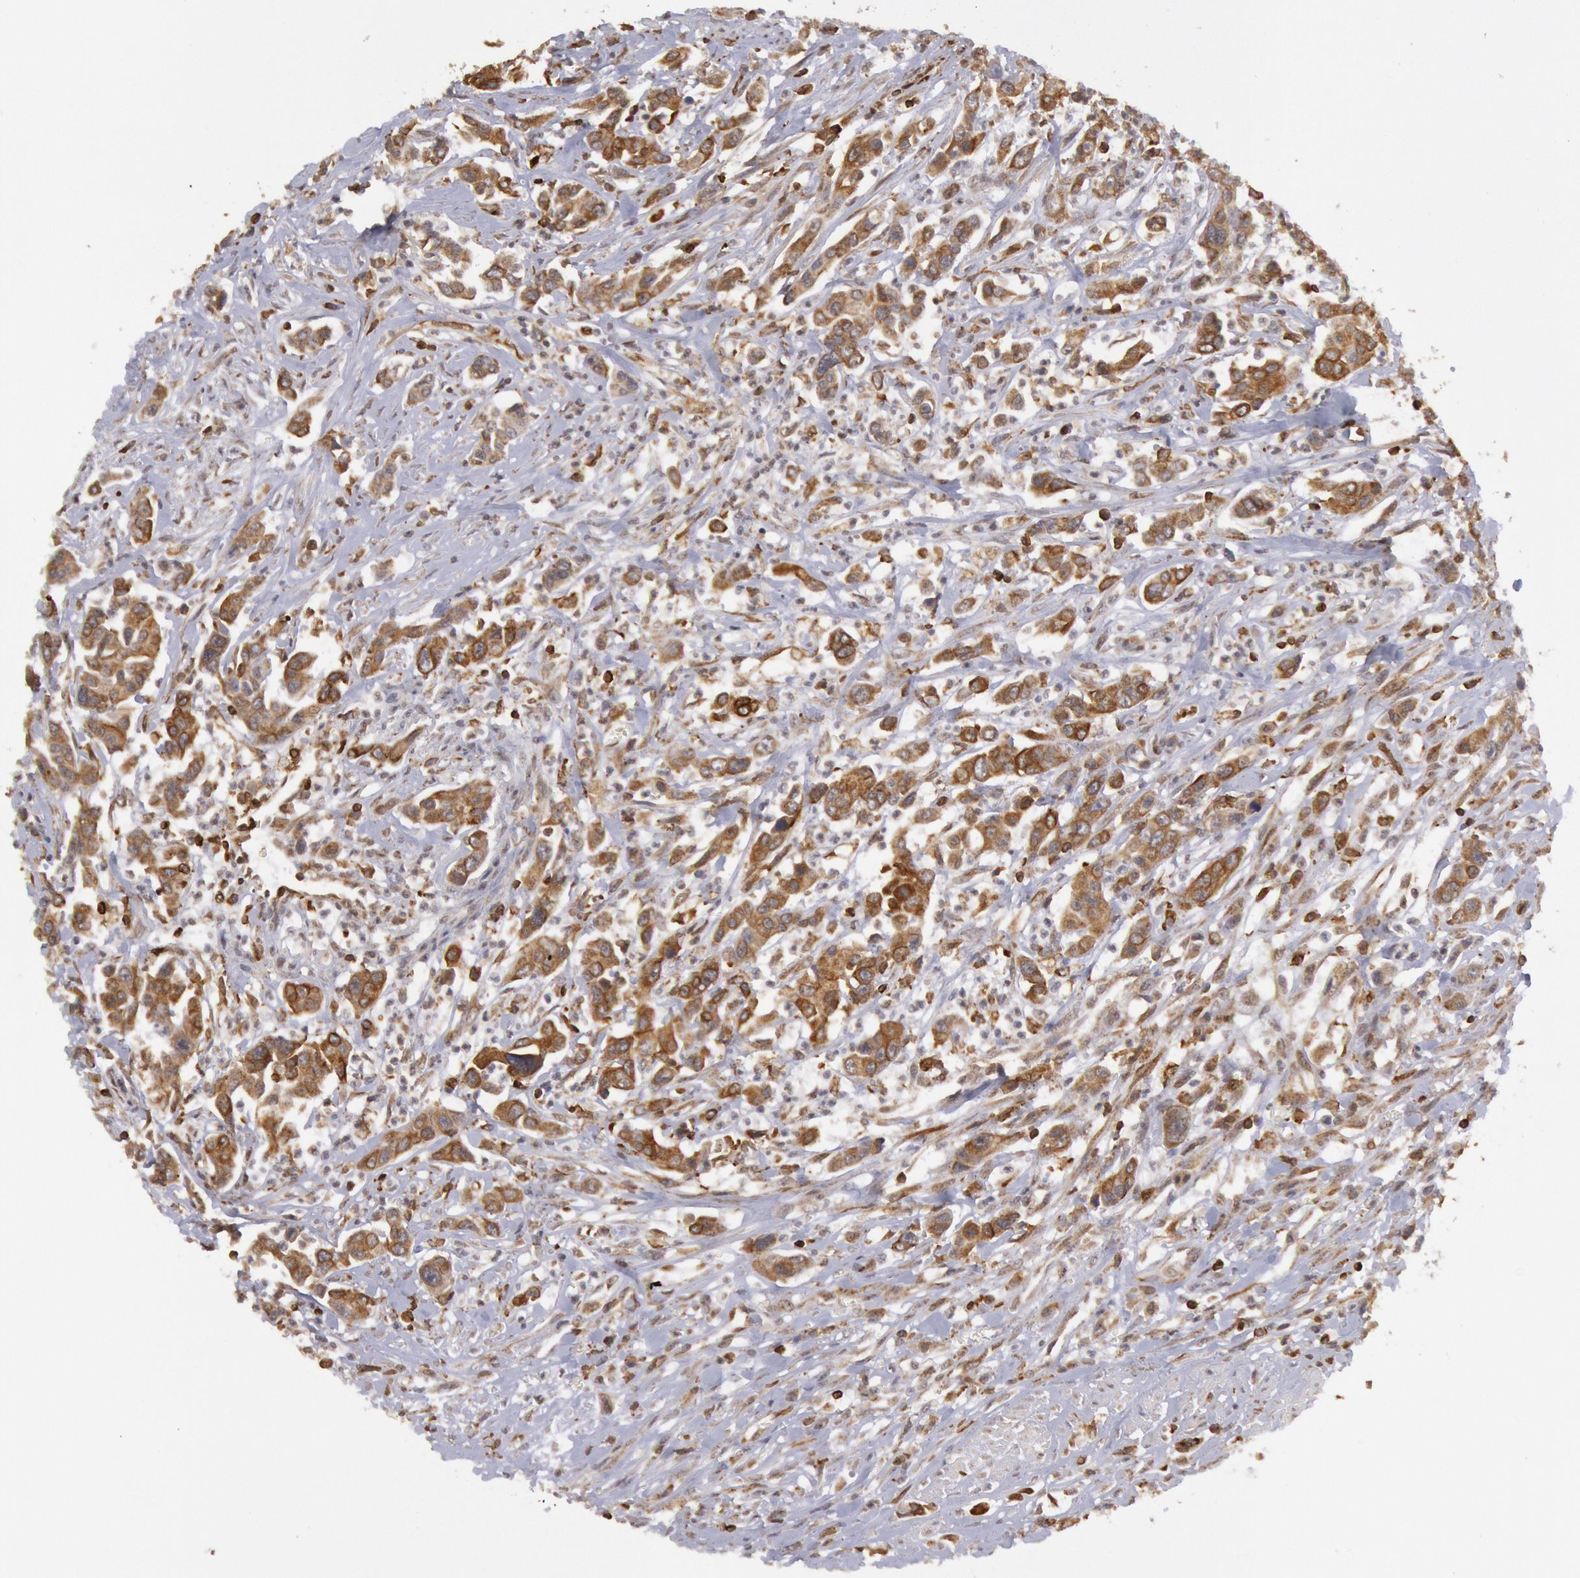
{"staining": {"intensity": "weak", "quantity": ">75%", "location": "cytoplasmic/membranous"}, "tissue": "urothelial cancer", "cell_type": "Tumor cells", "image_type": "cancer", "snomed": [{"axis": "morphology", "description": "Urothelial carcinoma, High grade"}, {"axis": "topography", "description": "Urinary bladder"}], "caption": "Immunohistochemical staining of high-grade urothelial carcinoma displays low levels of weak cytoplasmic/membranous staining in approximately >75% of tumor cells.", "gene": "TAP2", "patient": {"sex": "male", "age": 86}}